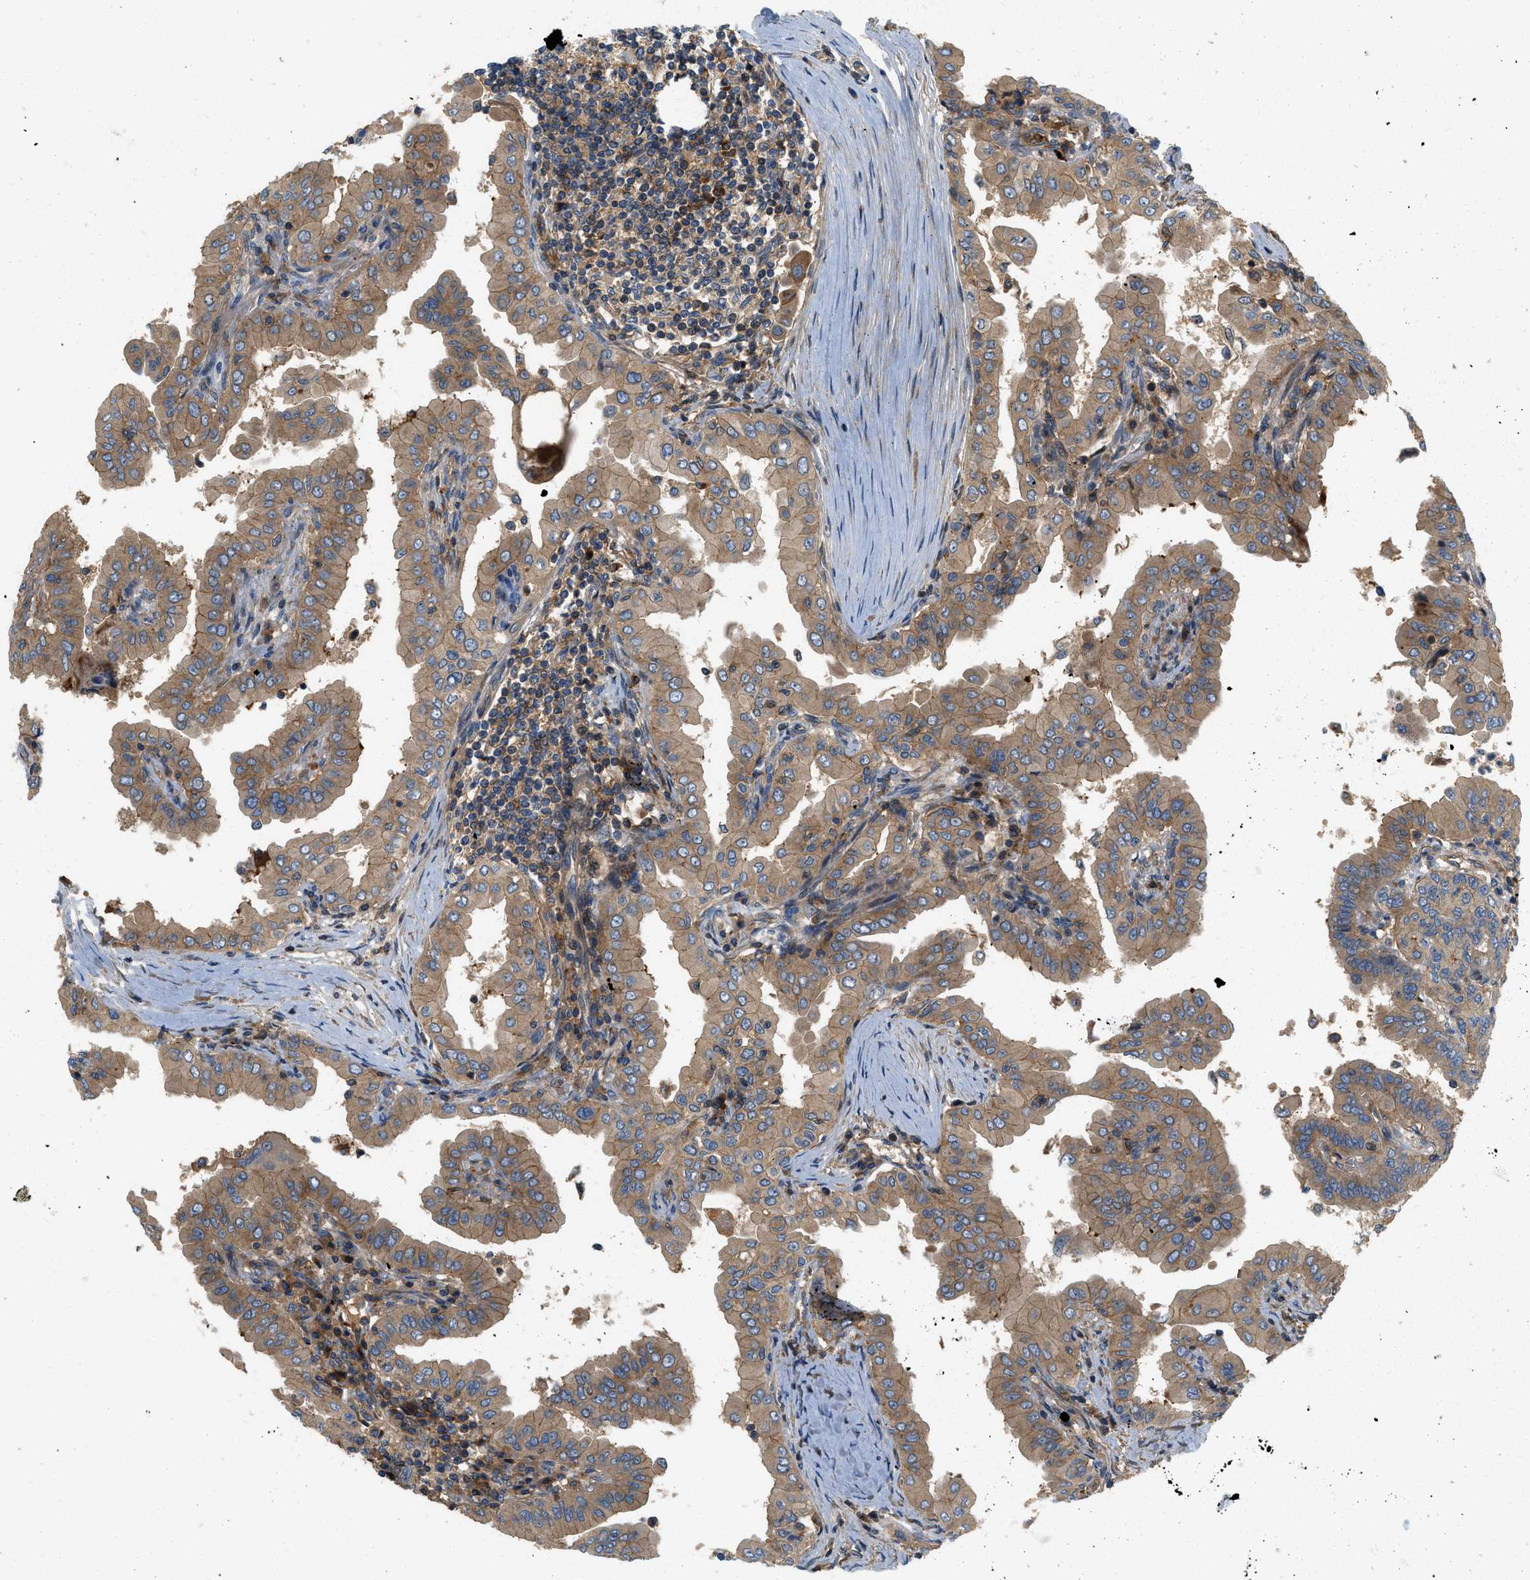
{"staining": {"intensity": "moderate", "quantity": ">75%", "location": "cytoplasmic/membranous"}, "tissue": "thyroid cancer", "cell_type": "Tumor cells", "image_type": "cancer", "snomed": [{"axis": "morphology", "description": "Papillary adenocarcinoma, NOS"}, {"axis": "topography", "description": "Thyroid gland"}], "caption": "Tumor cells demonstrate moderate cytoplasmic/membranous positivity in about >75% of cells in thyroid papillary adenocarcinoma.", "gene": "CNNM3", "patient": {"sex": "male", "age": 33}}